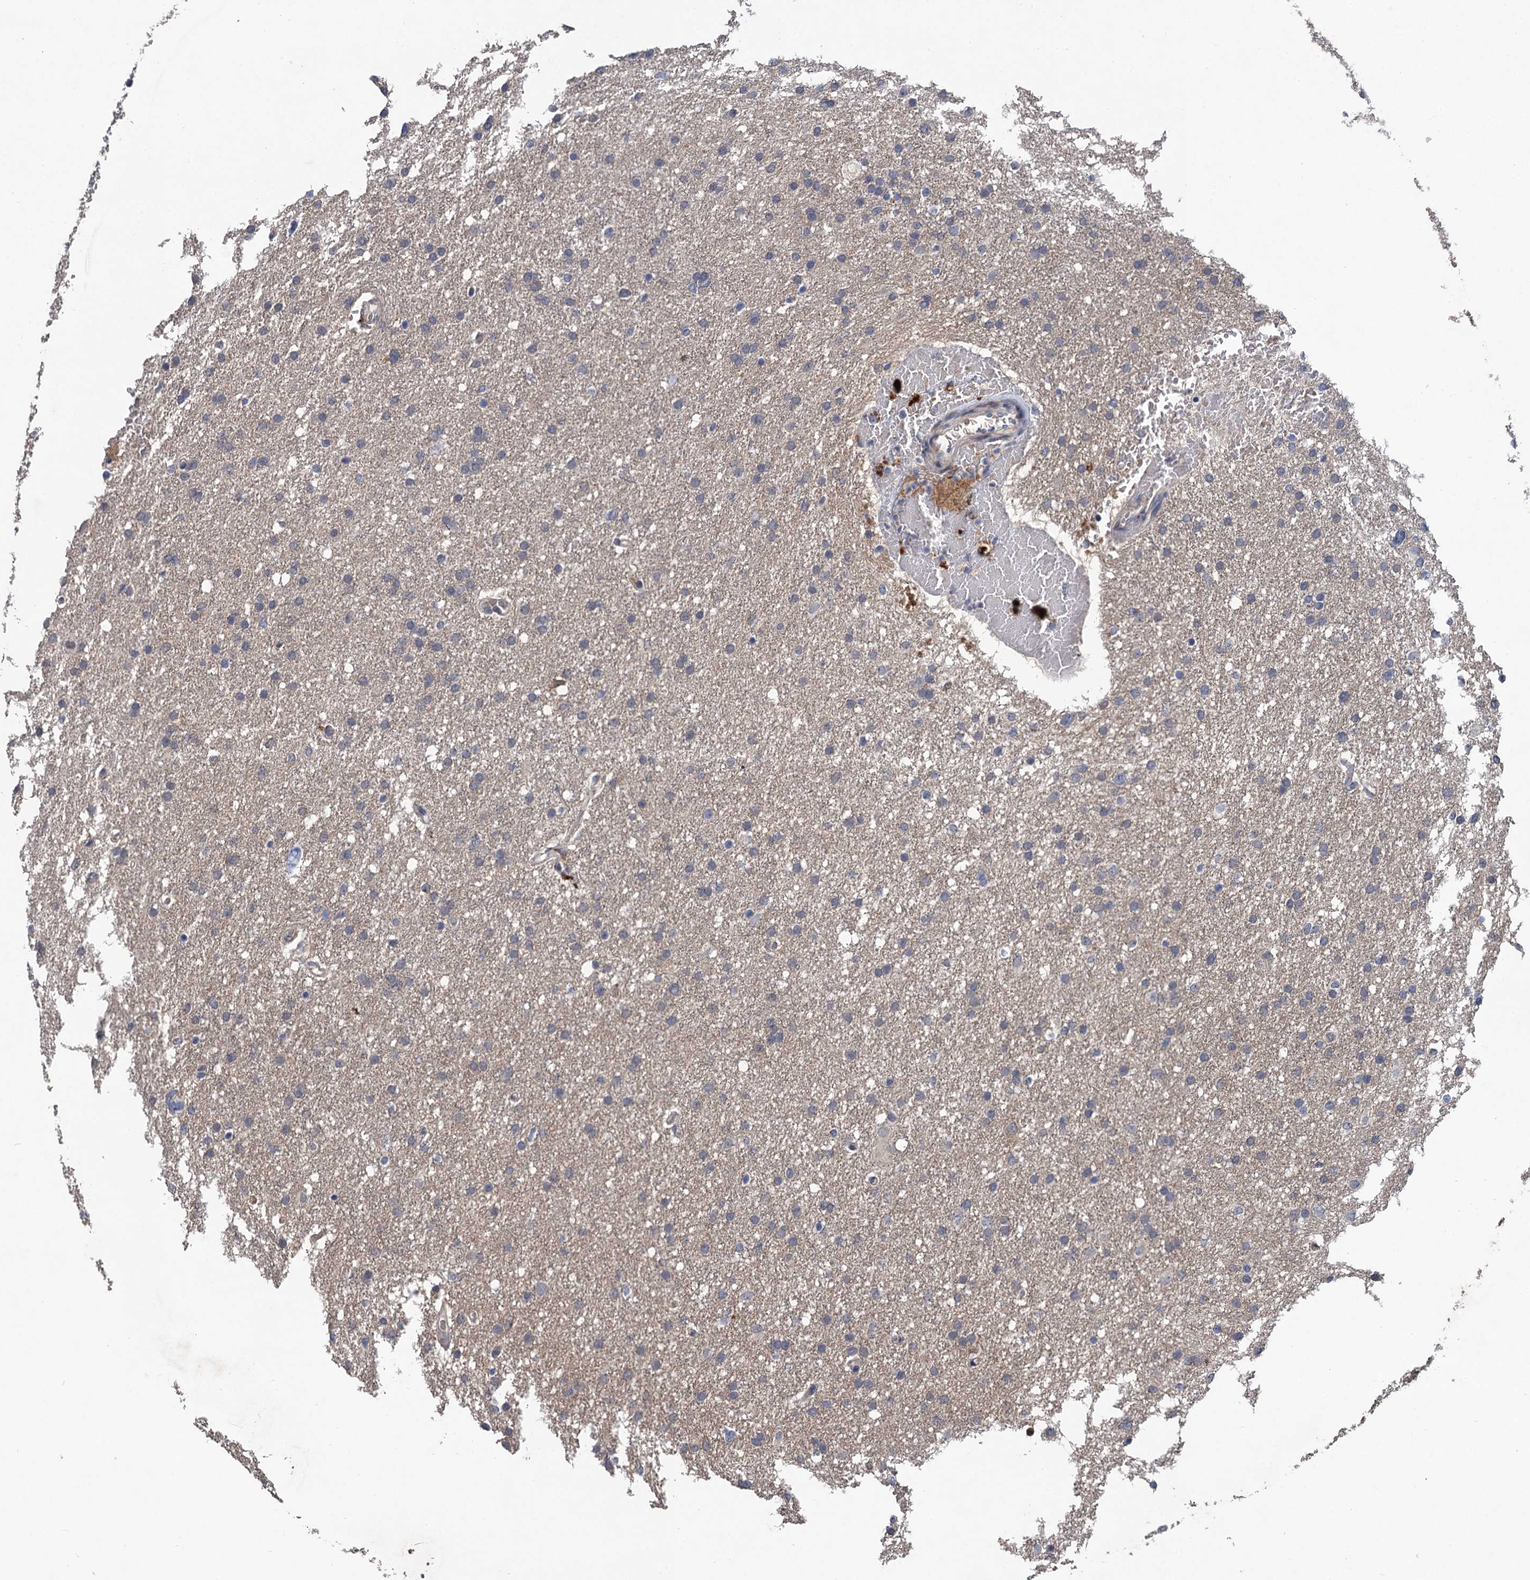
{"staining": {"intensity": "negative", "quantity": "none", "location": "none"}, "tissue": "glioma", "cell_type": "Tumor cells", "image_type": "cancer", "snomed": [{"axis": "morphology", "description": "Glioma, malignant, High grade"}, {"axis": "topography", "description": "Cerebral cortex"}], "caption": "This is a histopathology image of IHC staining of glioma, which shows no positivity in tumor cells. Brightfield microscopy of immunohistochemistry stained with DAB (brown) and hematoxylin (blue), captured at high magnification.", "gene": "TRAF7", "patient": {"sex": "female", "age": 36}}